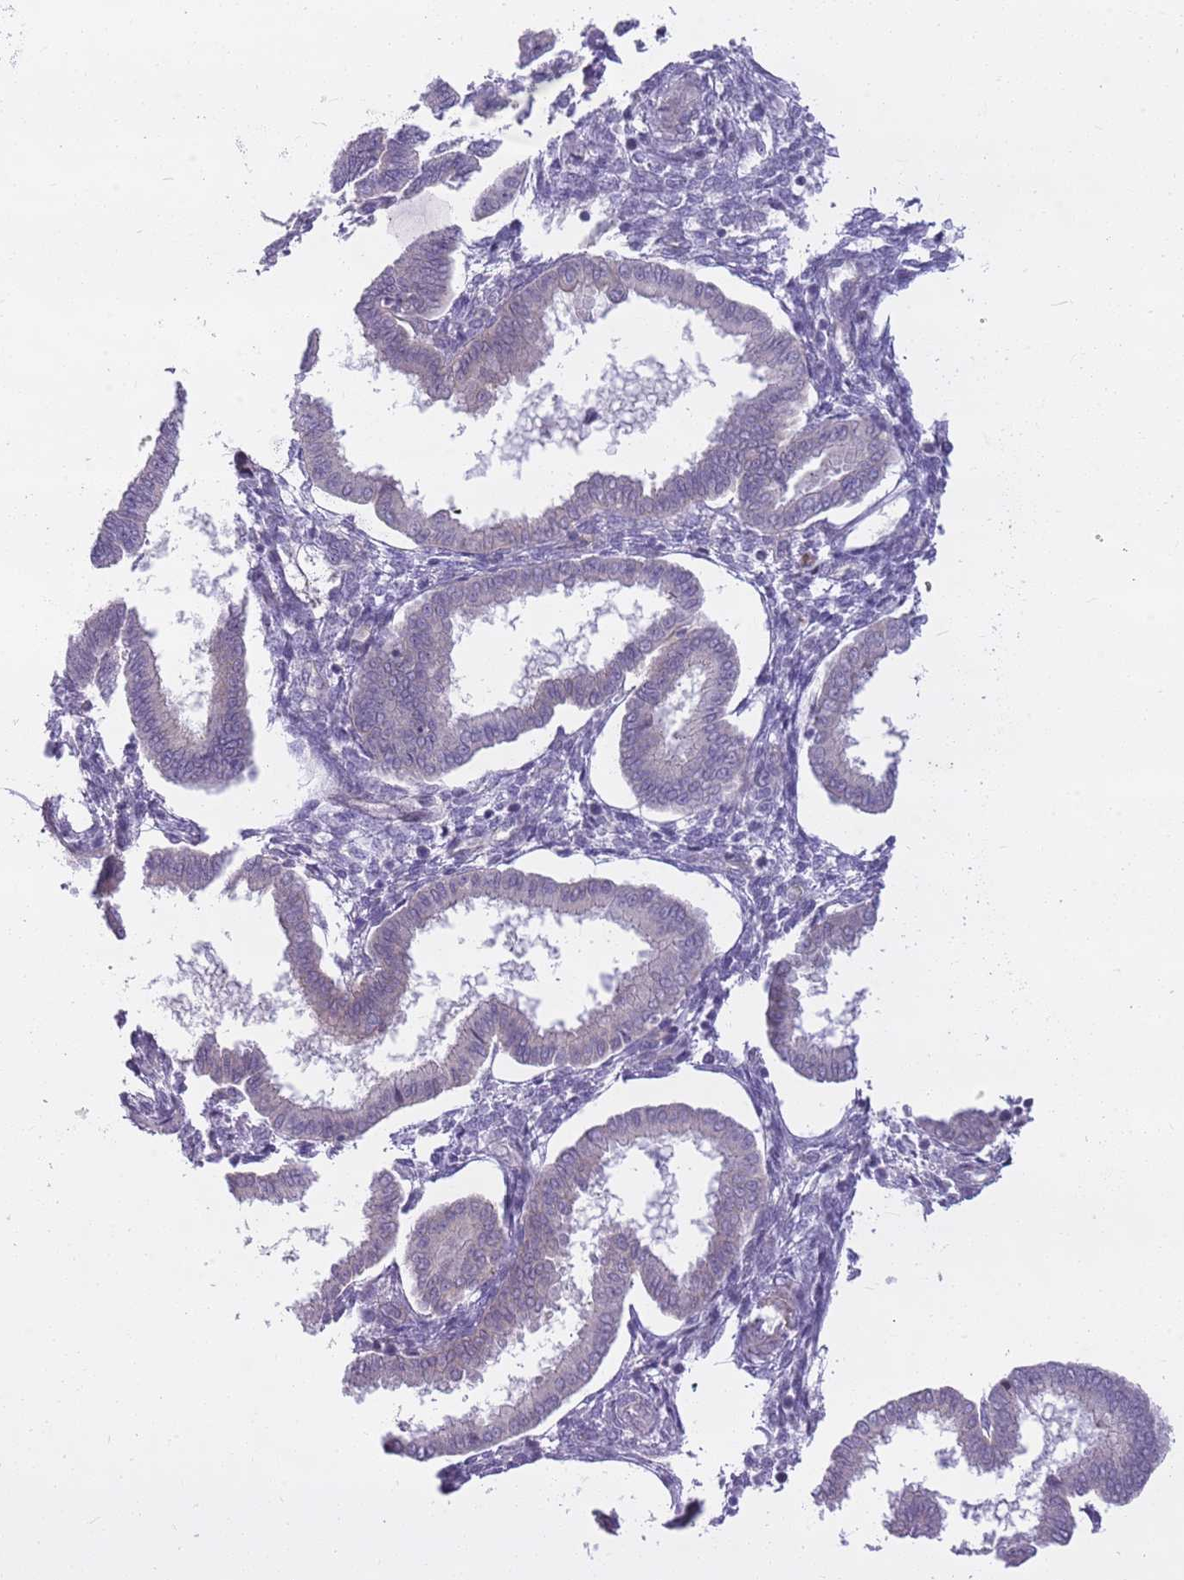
{"staining": {"intensity": "negative", "quantity": "none", "location": "none"}, "tissue": "endometrium", "cell_type": "Cells in endometrial stroma", "image_type": "normal", "snomed": [{"axis": "morphology", "description": "Normal tissue, NOS"}, {"axis": "topography", "description": "Endometrium"}], "caption": "The image exhibits no significant staining in cells in endometrial stroma of endometrium.", "gene": "PARP8", "patient": {"sex": "female", "age": 24}}